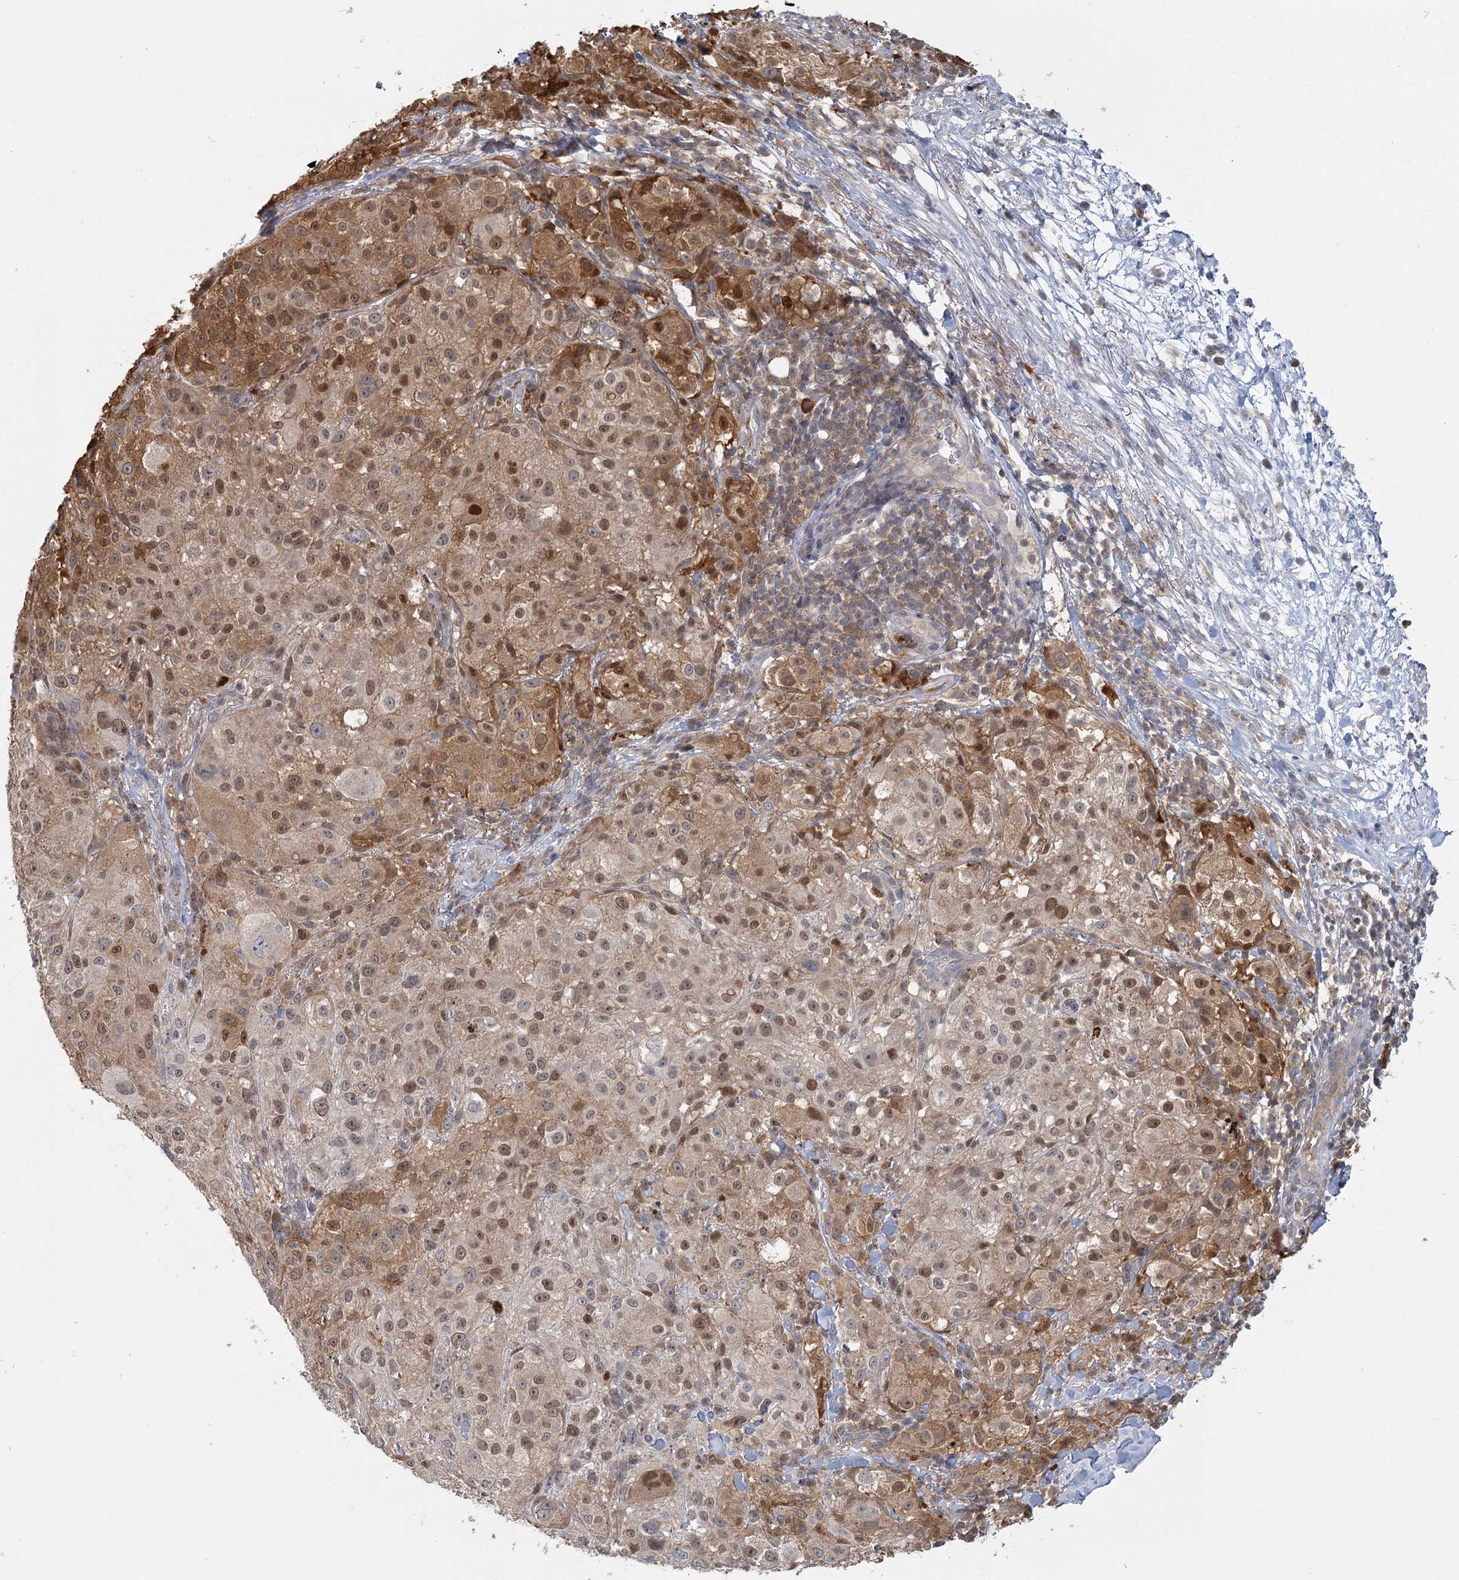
{"staining": {"intensity": "moderate", "quantity": ">75%", "location": "cytoplasmic/membranous,nuclear"}, "tissue": "melanoma", "cell_type": "Tumor cells", "image_type": "cancer", "snomed": [{"axis": "morphology", "description": "Necrosis, NOS"}, {"axis": "morphology", "description": "Malignant melanoma, NOS"}, {"axis": "topography", "description": "Skin"}], "caption": "Protein expression analysis of melanoma displays moderate cytoplasmic/membranous and nuclear expression in about >75% of tumor cells. The protein is stained brown, and the nuclei are stained in blue (DAB (3,3'-diaminobenzidine) IHC with brightfield microscopy, high magnification).", "gene": "USP11", "patient": {"sex": "female", "age": 87}}